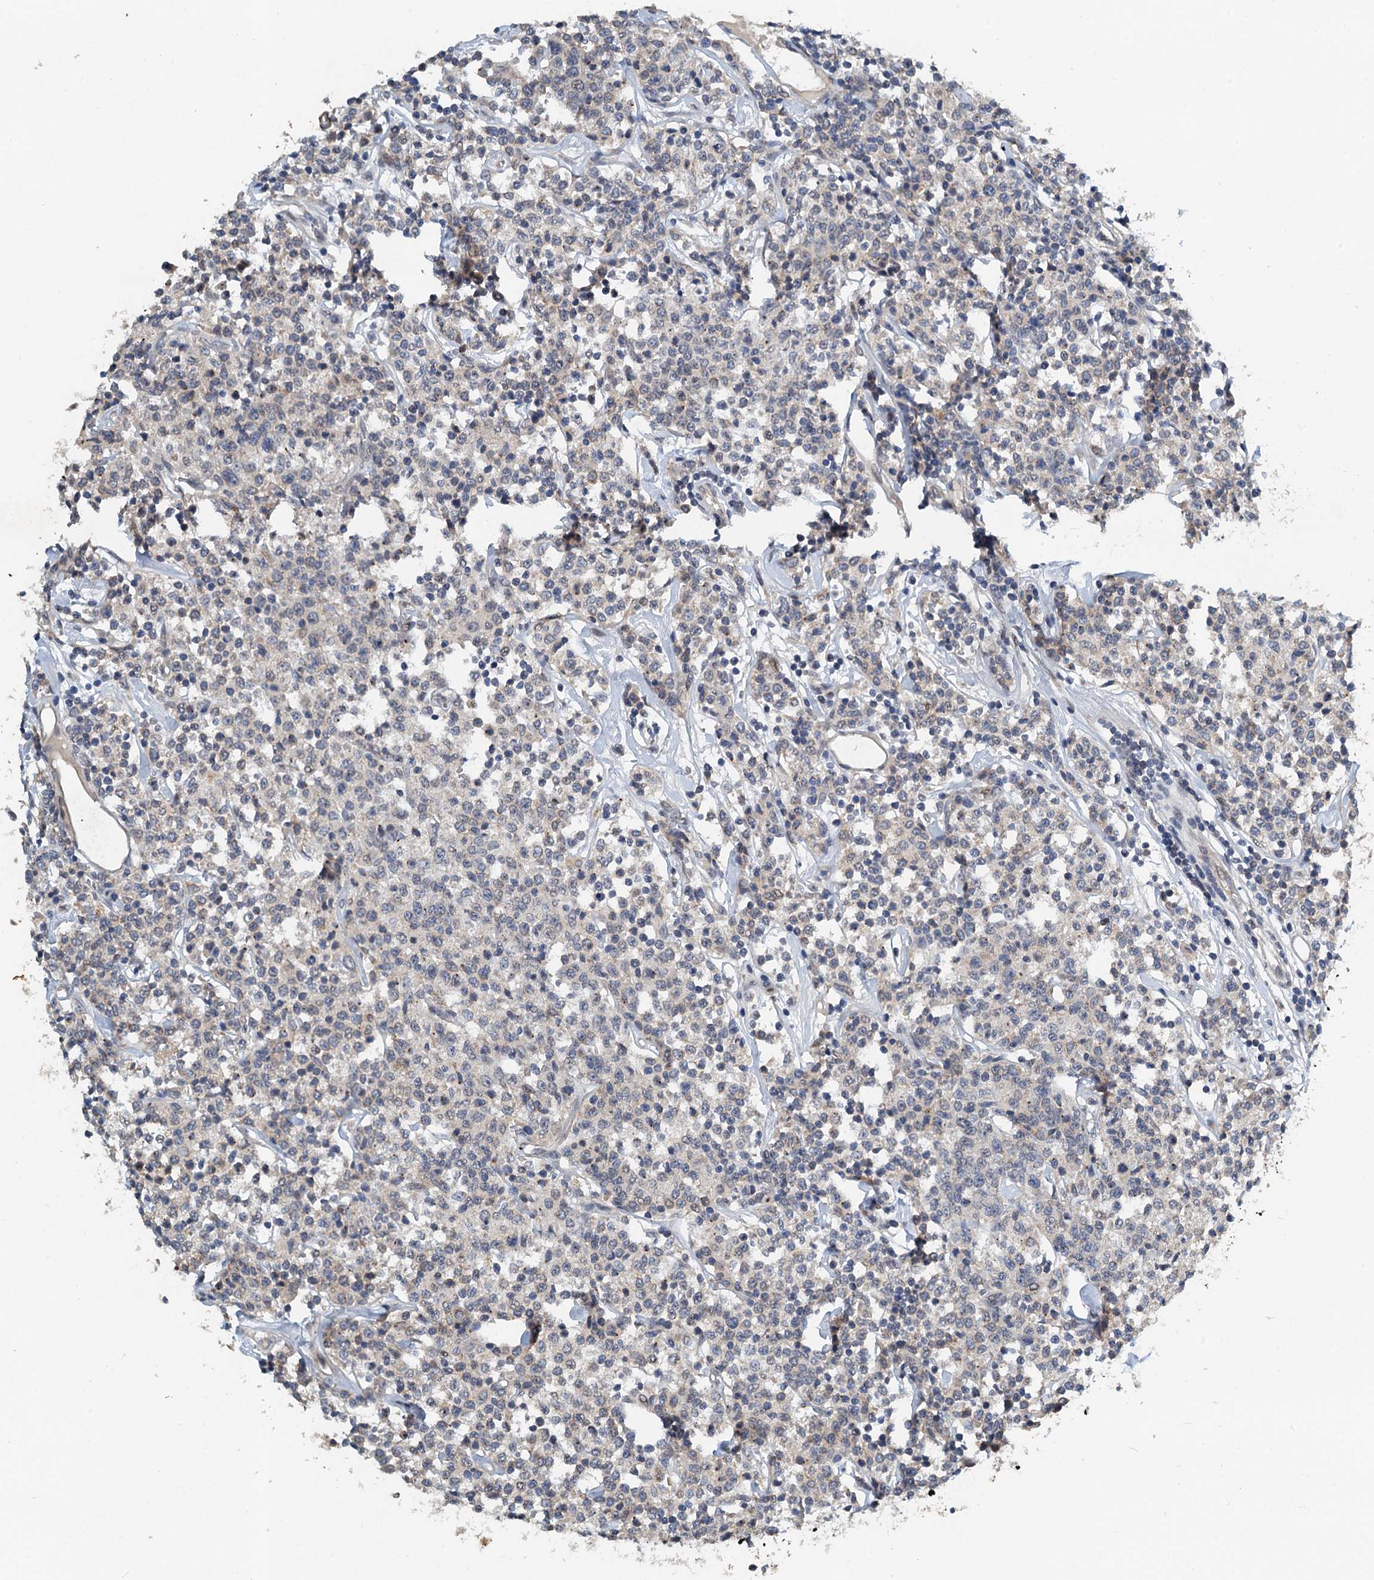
{"staining": {"intensity": "negative", "quantity": "none", "location": "none"}, "tissue": "lymphoma", "cell_type": "Tumor cells", "image_type": "cancer", "snomed": [{"axis": "morphology", "description": "Malignant lymphoma, non-Hodgkin's type, Low grade"}, {"axis": "topography", "description": "Small intestine"}], "caption": "Micrograph shows no significant protein expression in tumor cells of malignant lymphoma, non-Hodgkin's type (low-grade). The staining is performed using DAB (3,3'-diaminobenzidine) brown chromogen with nuclei counter-stained in using hematoxylin.", "gene": "ZNF606", "patient": {"sex": "female", "age": 59}}